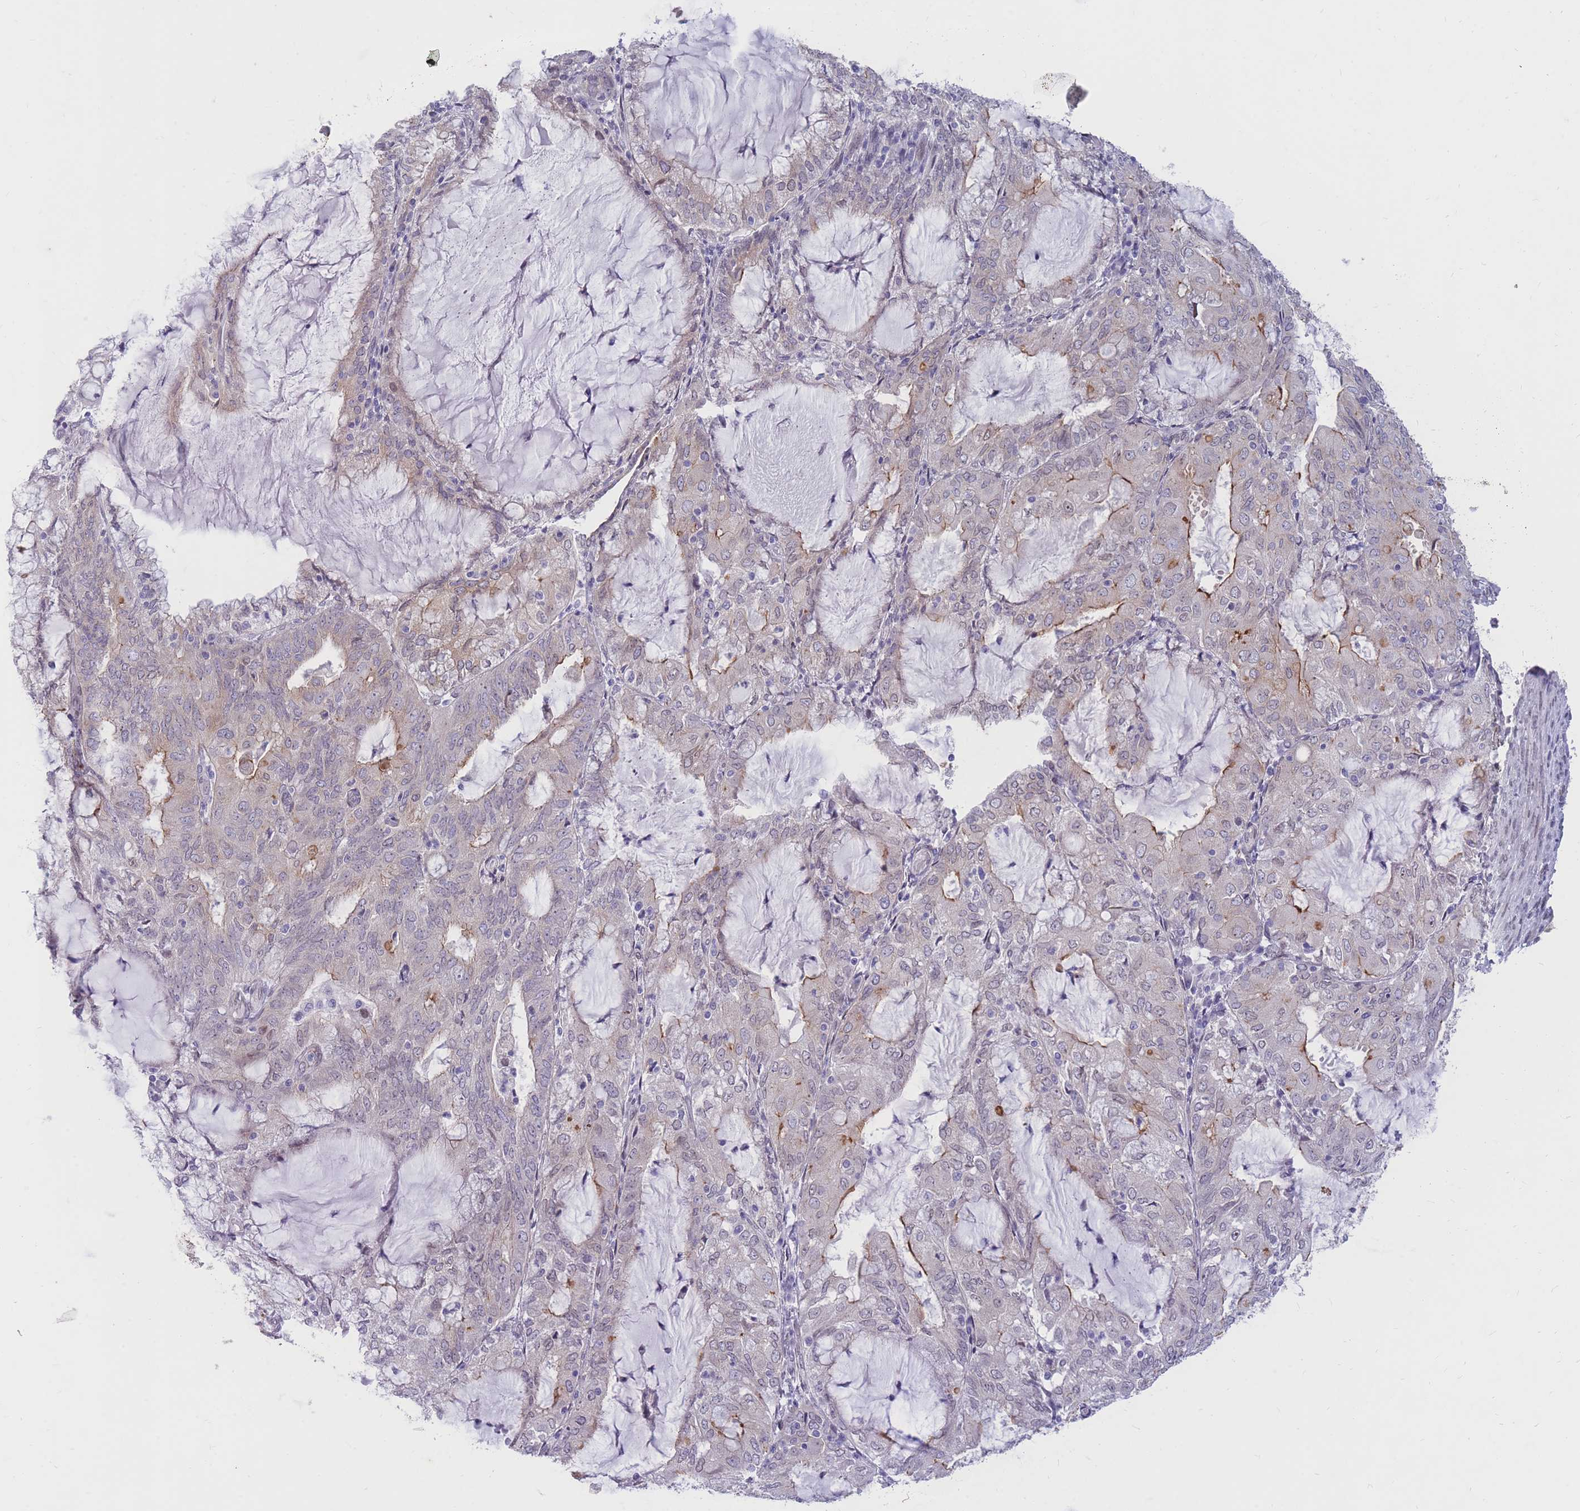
{"staining": {"intensity": "weak", "quantity": "<25%", "location": "cytoplasmic/membranous"}, "tissue": "endometrial cancer", "cell_type": "Tumor cells", "image_type": "cancer", "snomed": [{"axis": "morphology", "description": "Adenocarcinoma, NOS"}, {"axis": "topography", "description": "Endometrium"}], "caption": "Endometrial cancer was stained to show a protein in brown. There is no significant expression in tumor cells.", "gene": "HOOK2", "patient": {"sex": "female", "age": 81}}